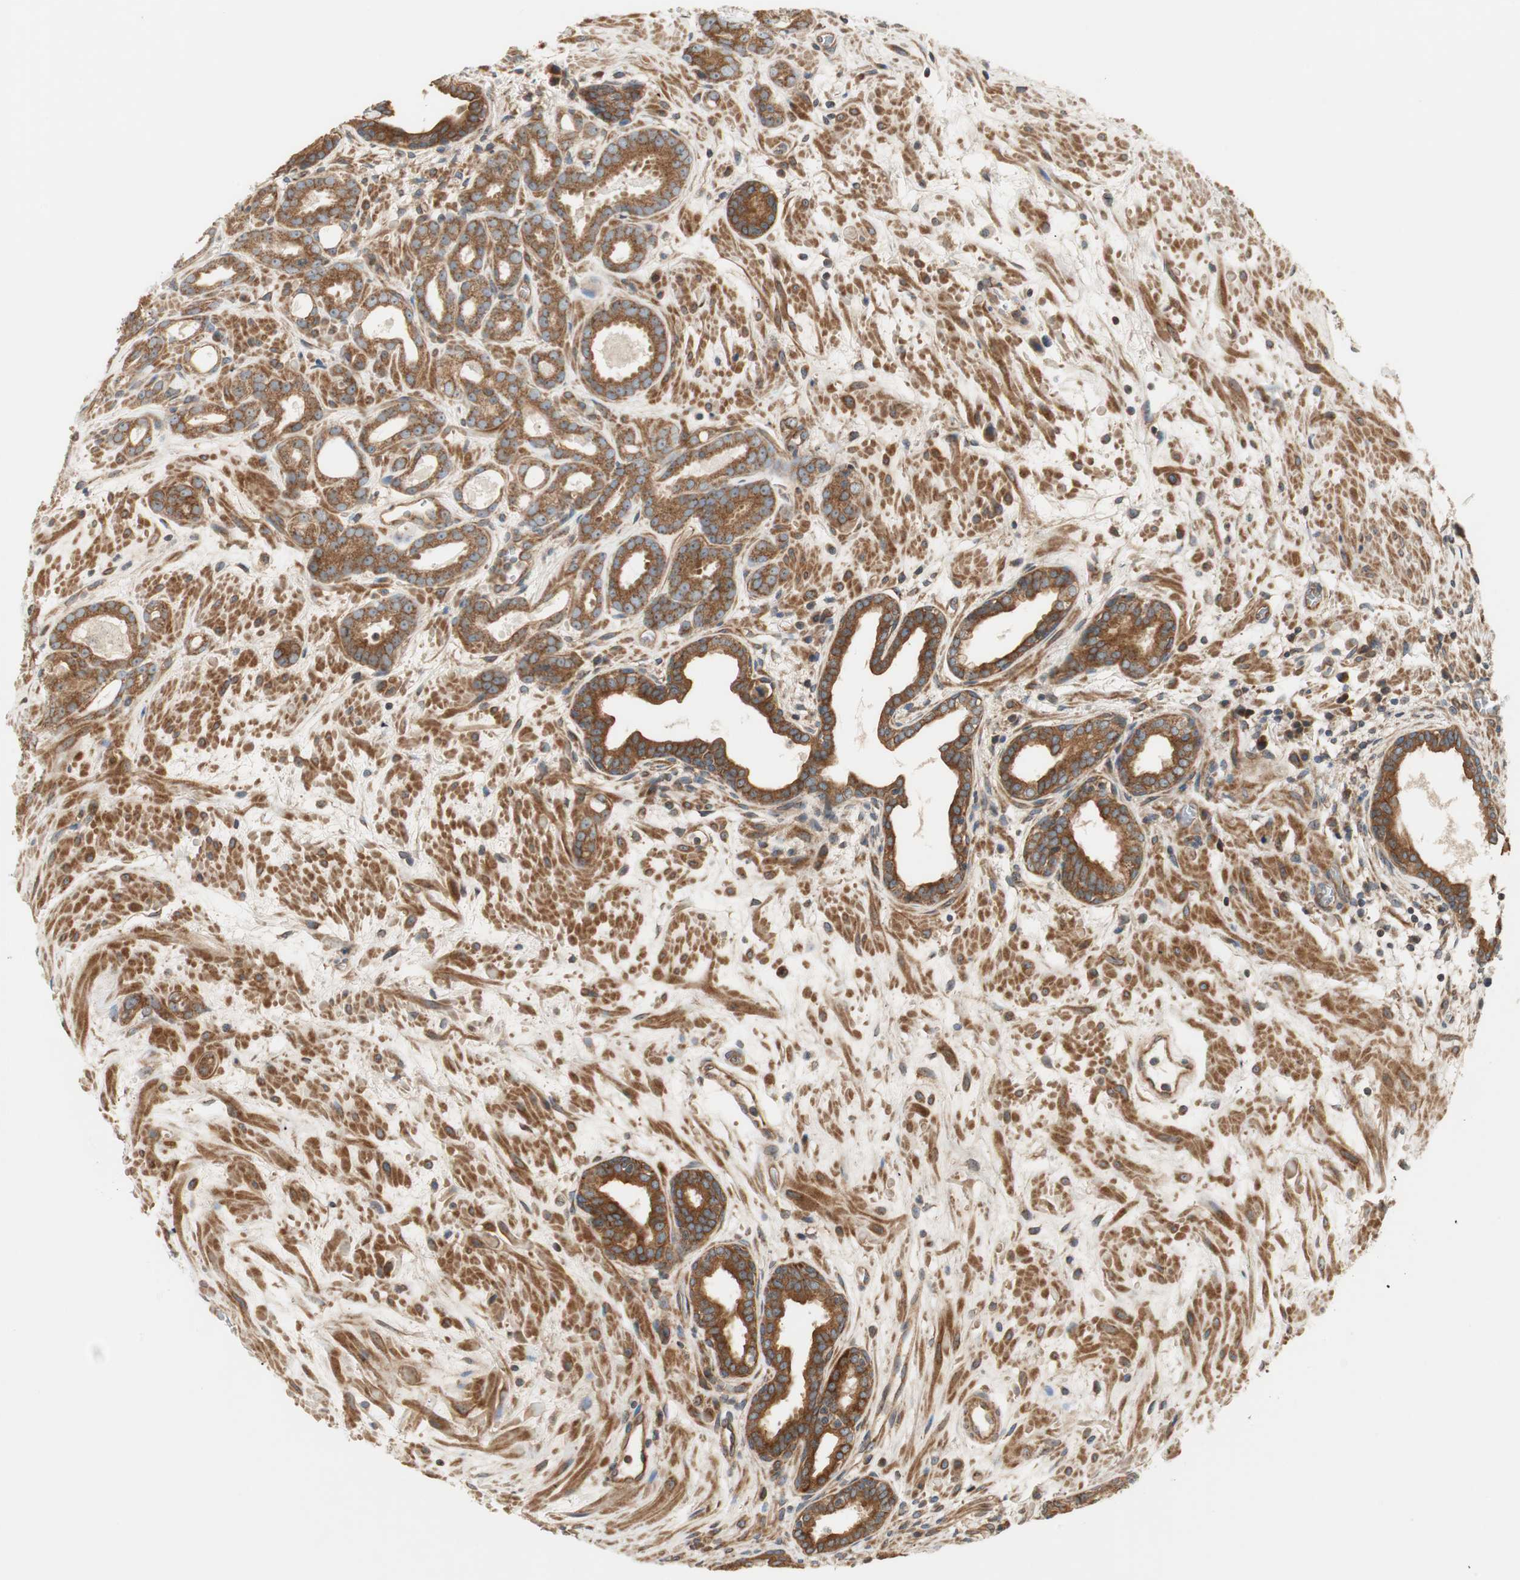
{"staining": {"intensity": "strong", "quantity": ">75%", "location": "cytoplasmic/membranous"}, "tissue": "prostate cancer", "cell_type": "Tumor cells", "image_type": "cancer", "snomed": [{"axis": "morphology", "description": "Adenocarcinoma, Low grade"}, {"axis": "topography", "description": "Prostate"}], "caption": "Prostate adenocarcinoma (low-grade) was stained to show a protein in brown. There is high levels of strong cytoplasmic/membranous expression in approximately >75% of tumor cells.", "gene": "CTTNBP2NL", "patient": {"sex": "male", "age": 57}}